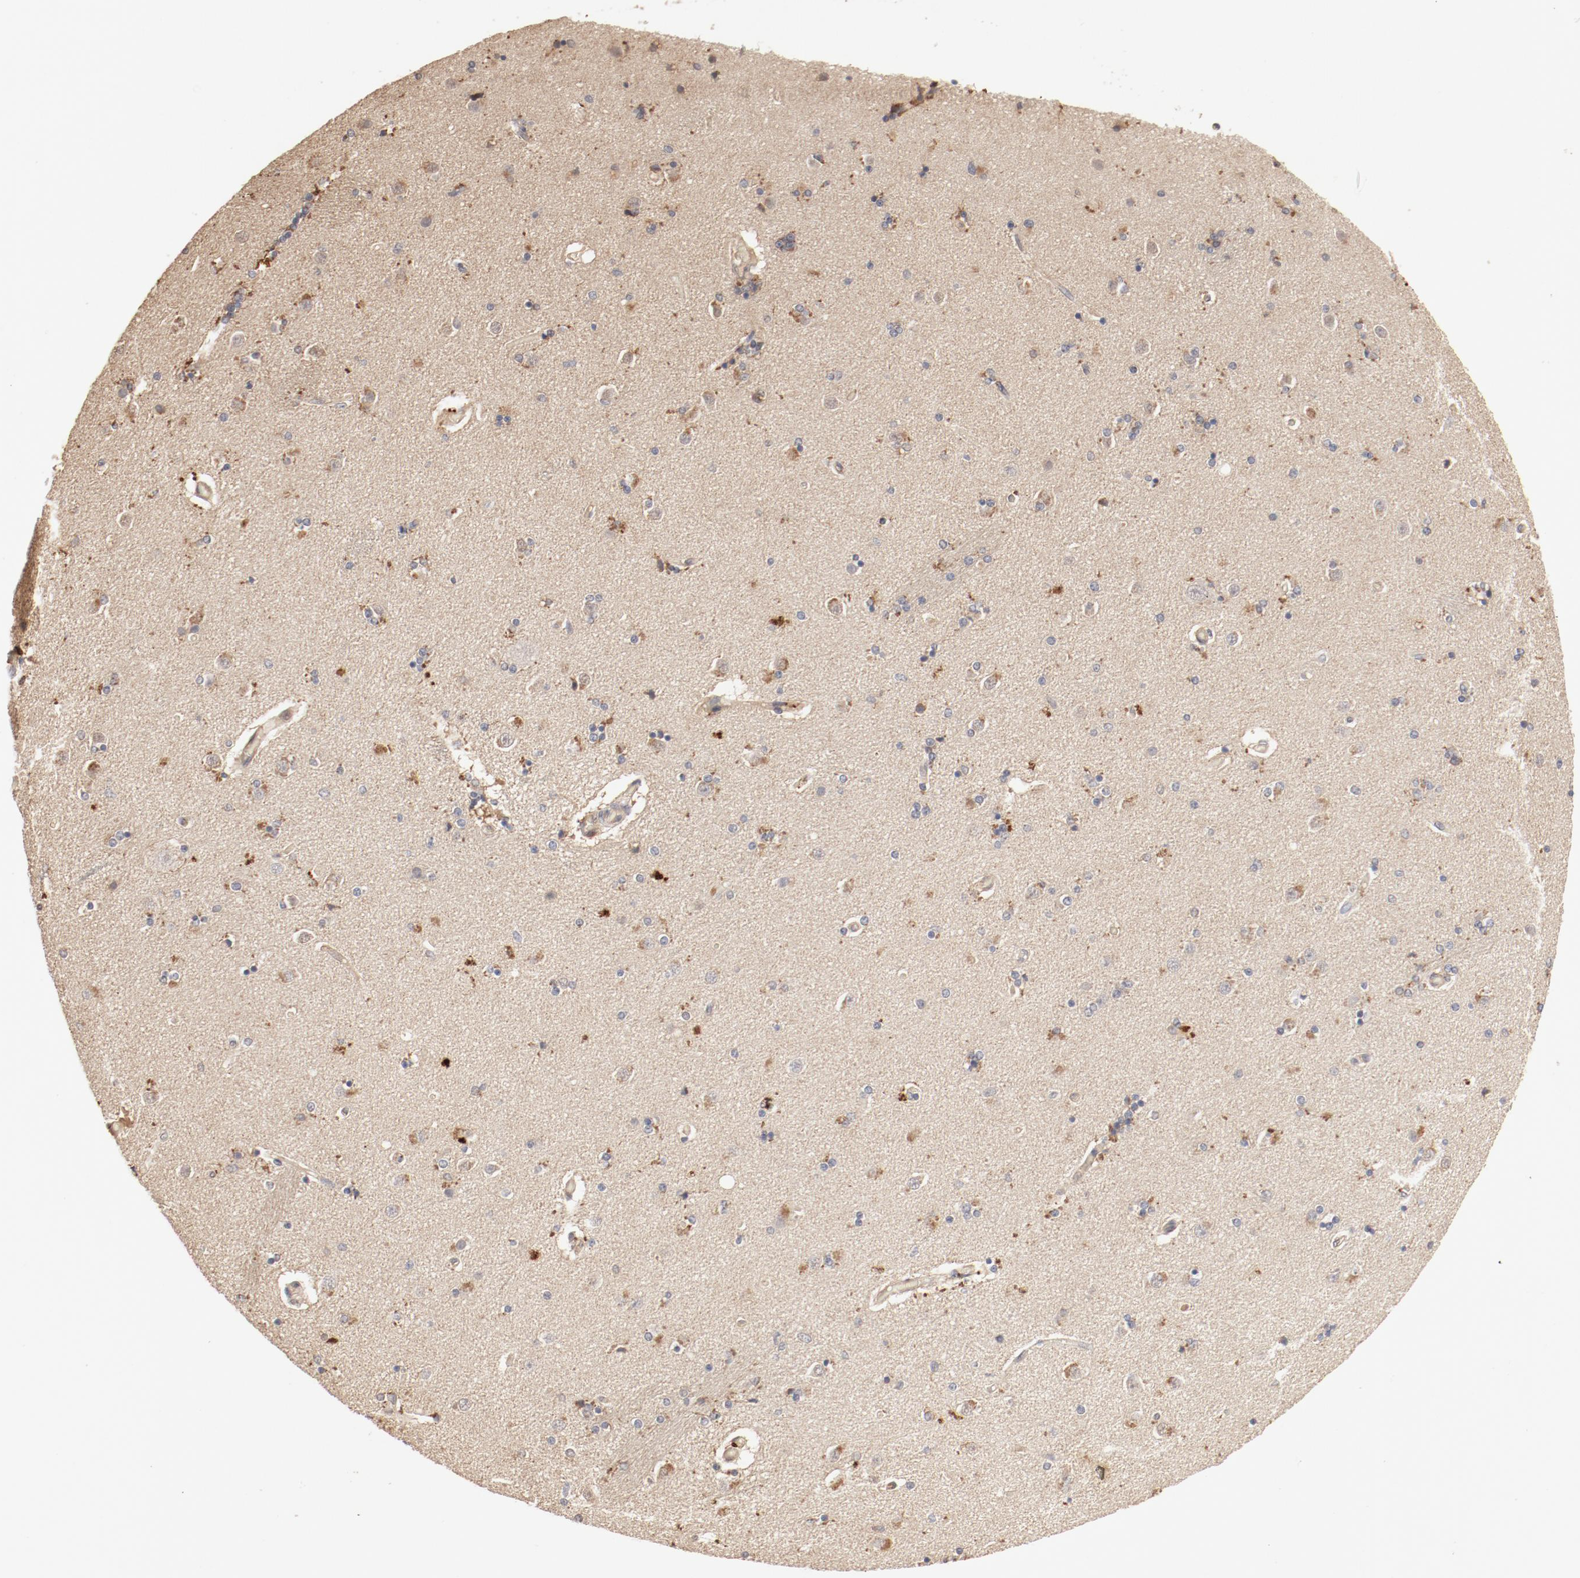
{"staining": {"intensity": "moderate", "quantity": "<25%", "location": "cytoplasmic/membranous"}, "tissue": "caudate", "cell_type": "Glial cells", "image_type": "normal", "snomed": [{"axis": "morphology", "description": "Normal tissue, NOS"}, {"axis": "topography", "description": "Lateral ventricle wall"}], "caption": "IHC of normal caudate shows low levels of moderate cytoplasmic/membranous staining in about <25% of glial cells.", "gene": "IL3RA", "patient": {"sex": "female", "age": 54}}